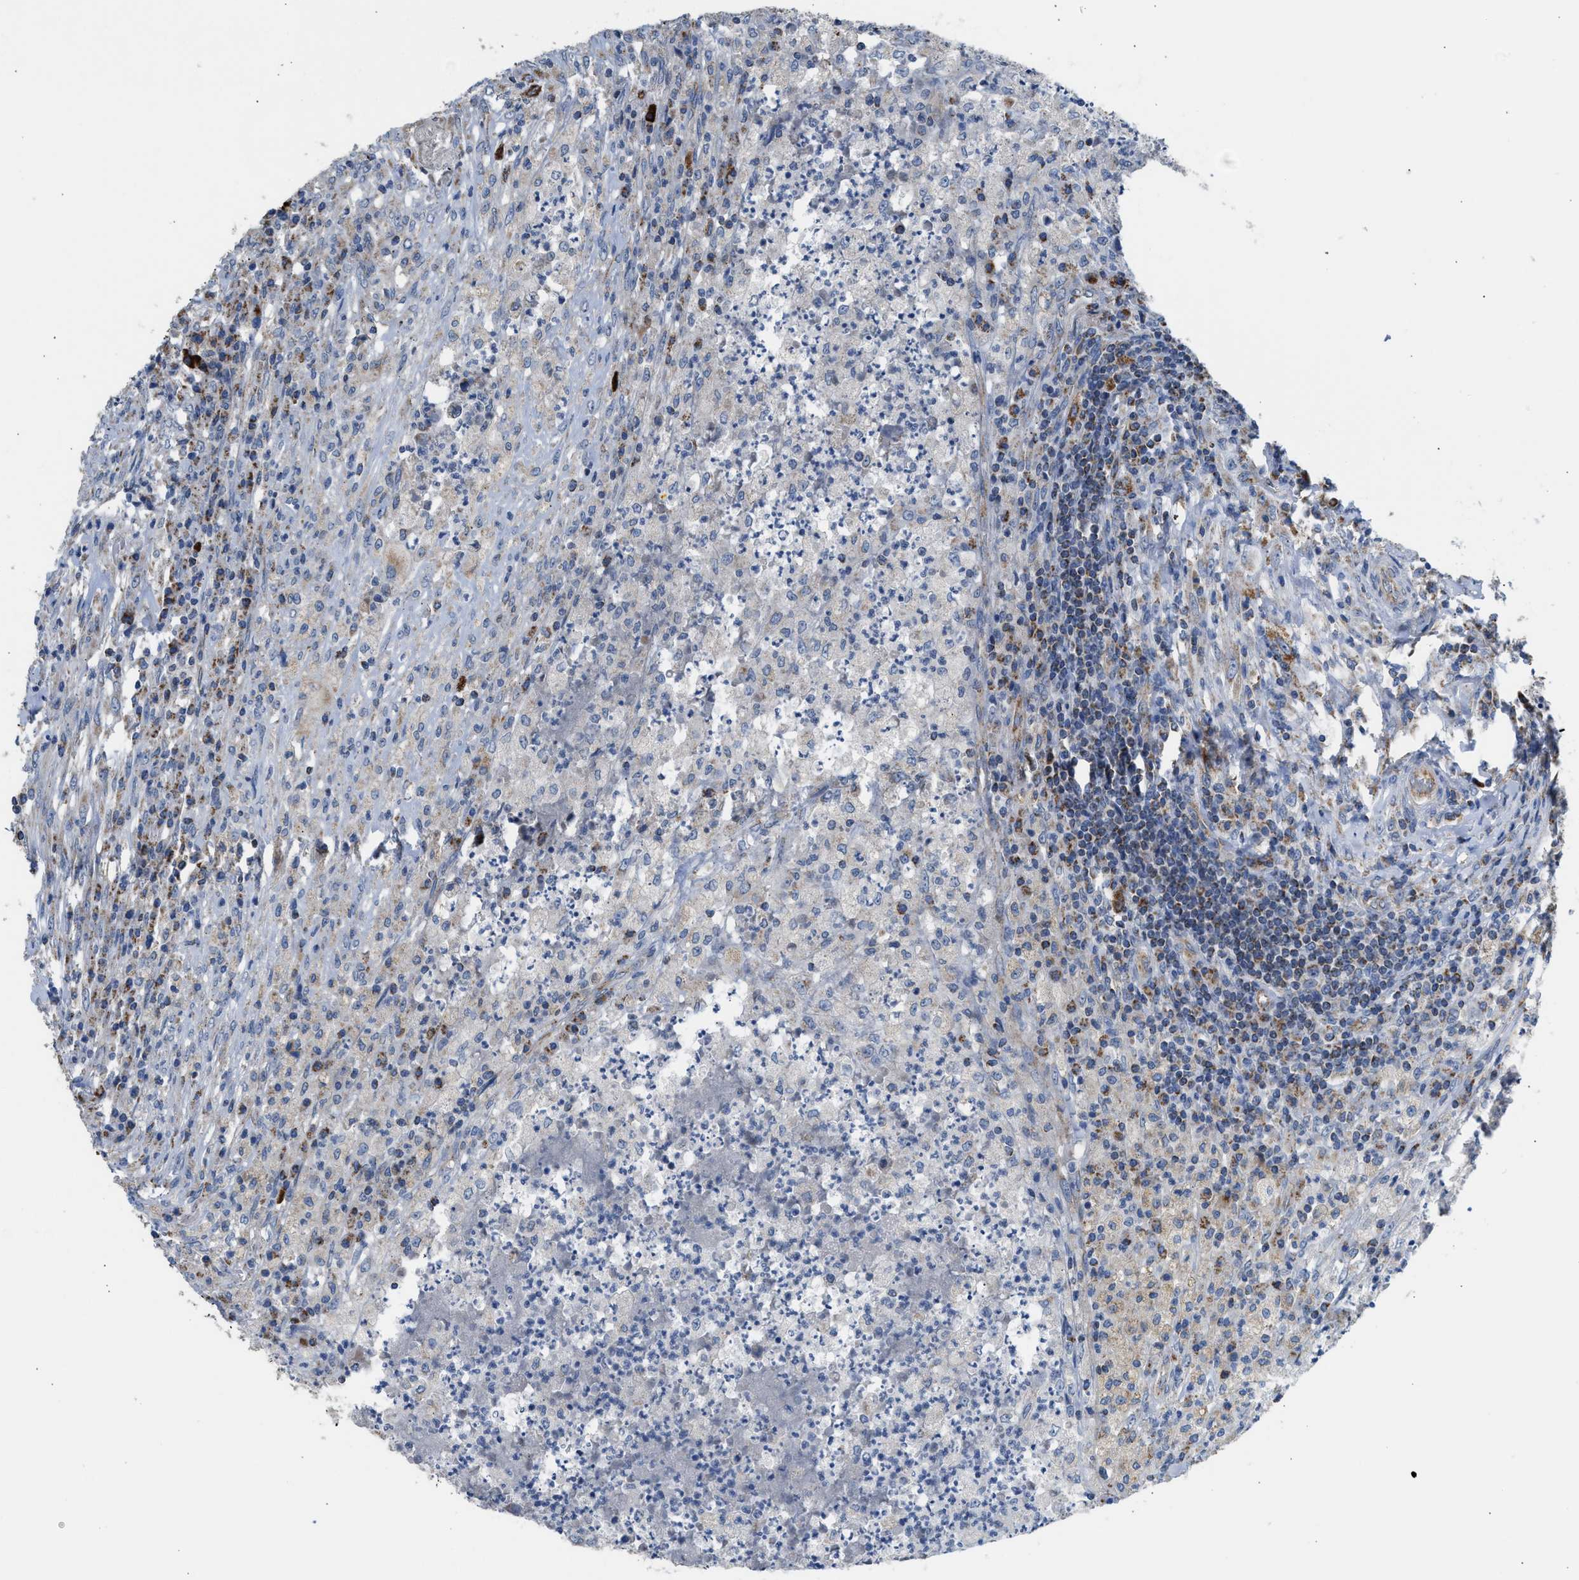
{"staining": {"intensity": "negative", "quantity": "none", "location": "none"}, "tissue": "testis cancer", "cell_type": "Tumor cells", "image_type": "cancer", "snomed": [{"axis": "morphology", "description": "Necrosis, NOS"}, {"axis": "morphology", "description": "Carcinoma, Embryonal, NOS"}, {"axis": "topography", "description": "Testis"}], "caption": "Tumor cells show no significant protein expression in testis embryonal carcinoma.", "gene": "GOT2", "patient": {"sex": "male", "age": 19}}